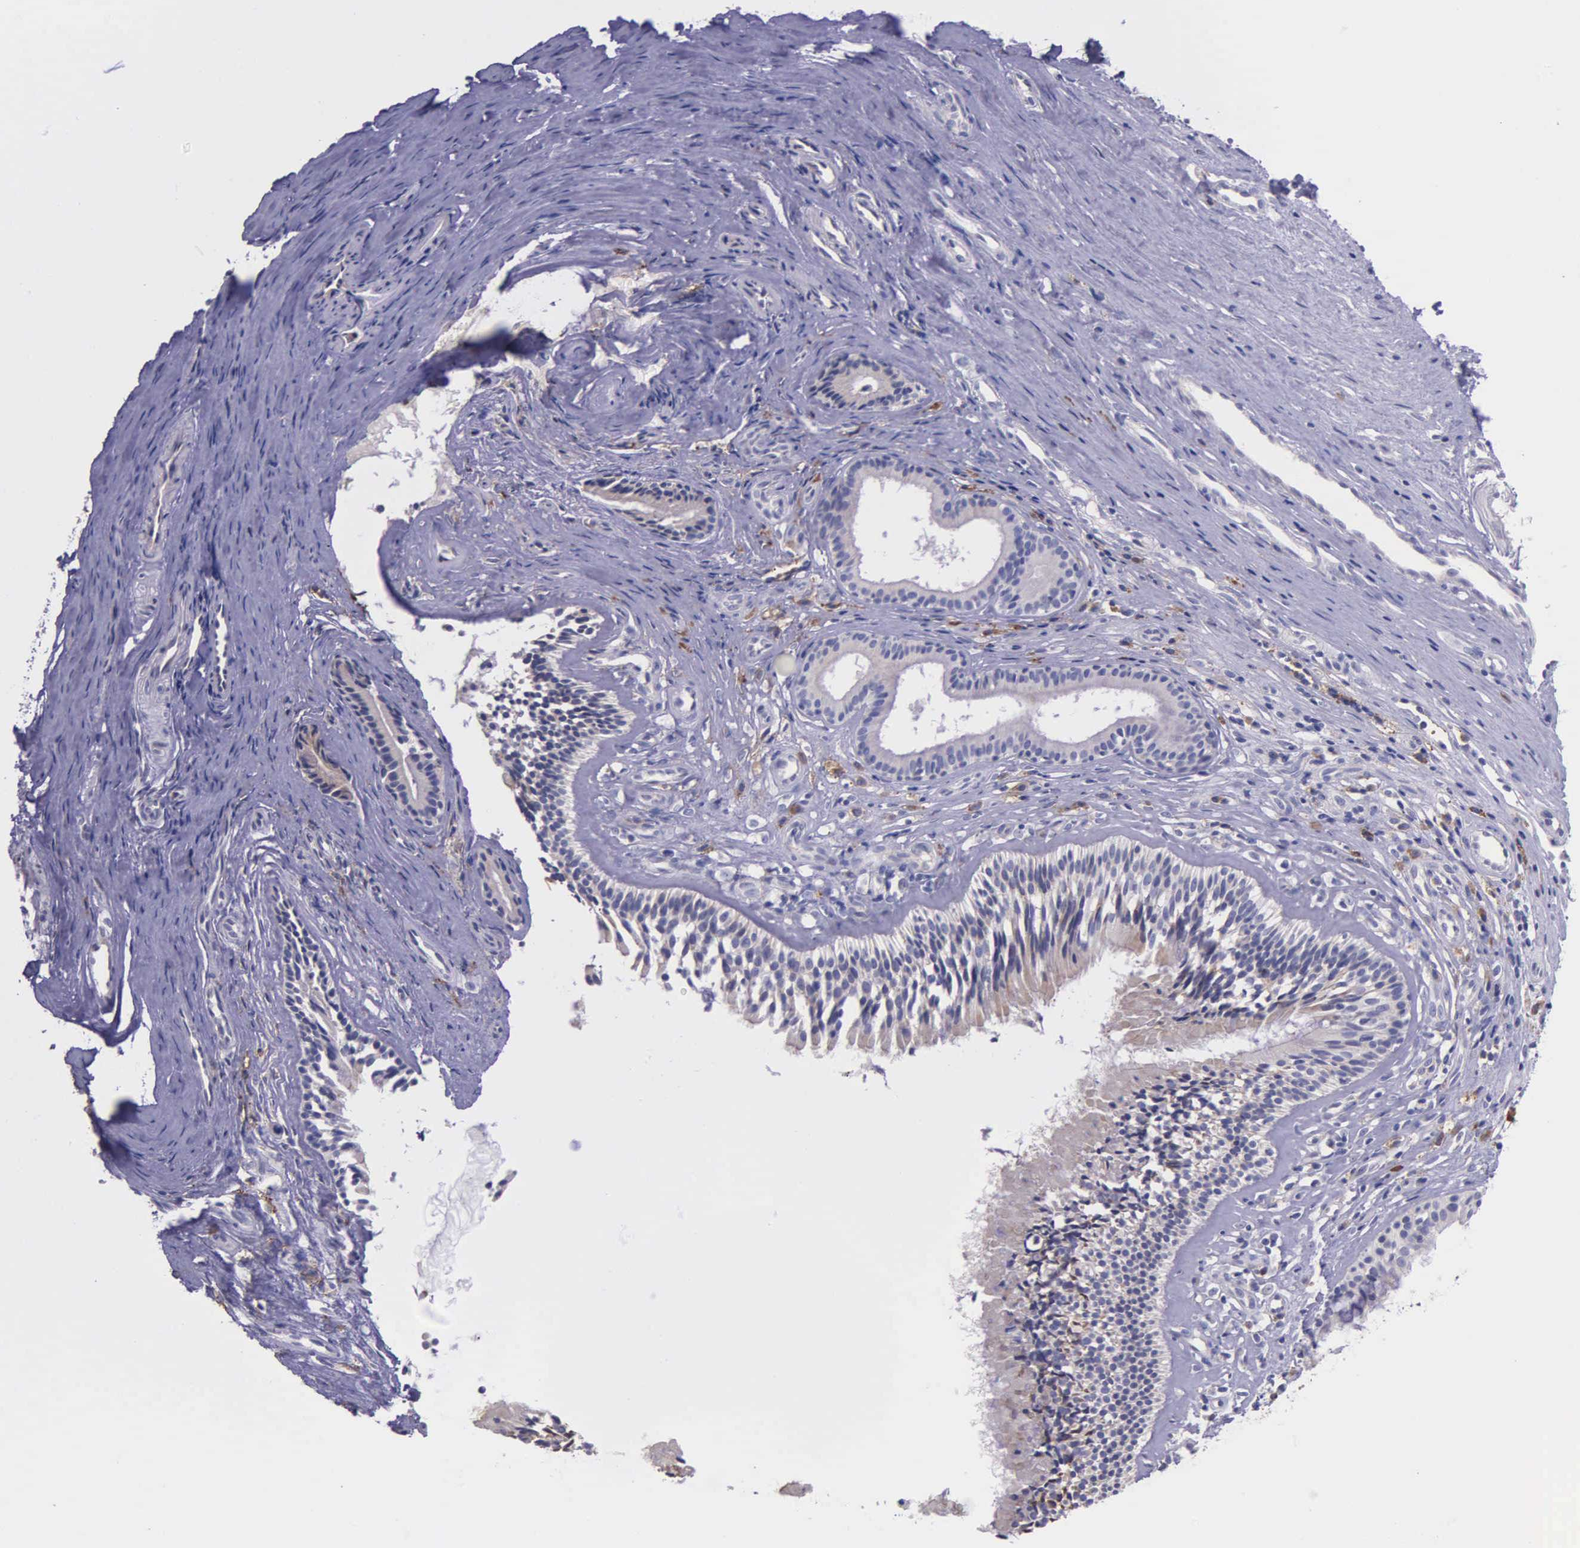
{"staining": {"intensity": "negative", "quantity": "none", "location": "none"}, "tissue": "nasopharynx", "cell_type": "Respiratory epithelial cells", "image_type": "normal", "snomed": [{"axis": "morphology", "description": "Normal tissue, NOS"}, {"axis": "topography", "description": "Nasopharynx"}], "caption": "DAB immunohistochemical staining of normal nasopharynx exhibits no significant positivity in respiratory epithelial cells.", "gene": "ZC3H12B", "patient": {"sex": "female", "age": 78}}